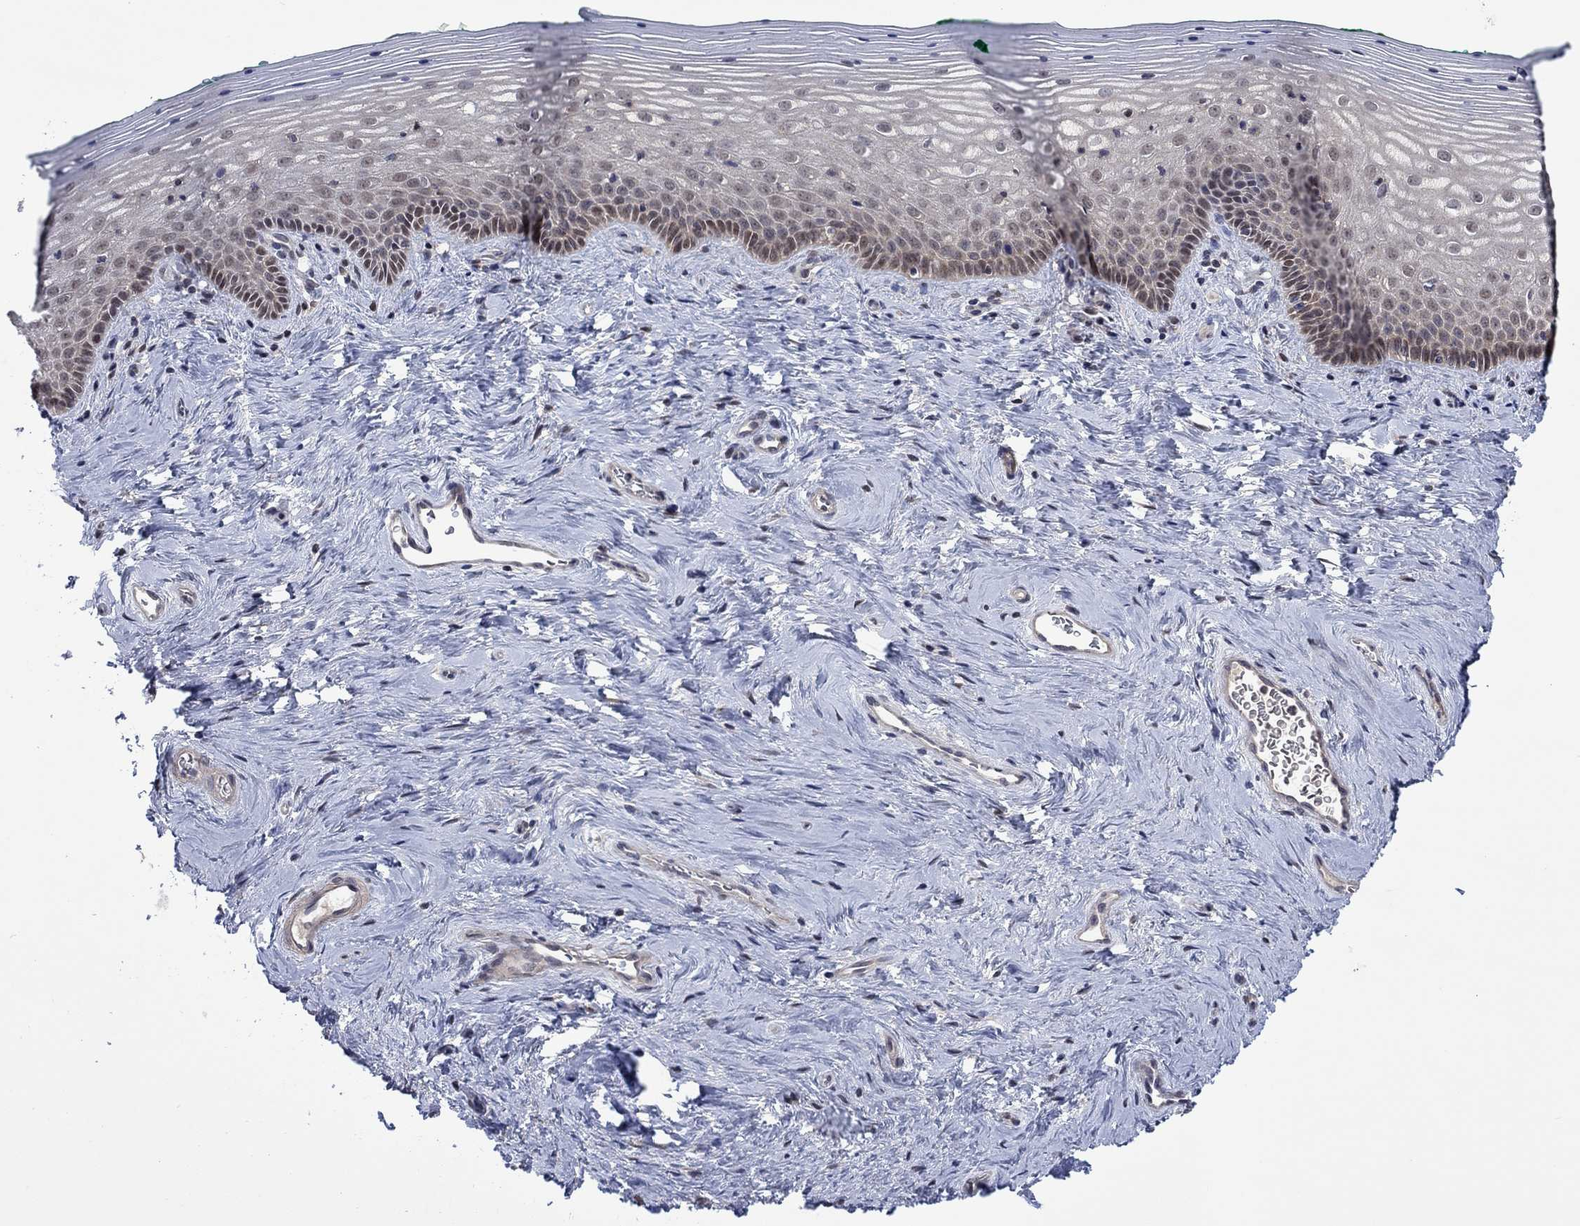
{"staining": {"intensity": "weak", "quantity": "<25%", "location": "cytoplasmic/membranous,nuclear"}, "tissue": "vagina", "cell_type": "Squamous epithelial cells", "image_type": "normal", "snomed": [{"axis": "morphology", "description": "Normal tissue, NOS"}, {"axis": "topography", "description": "Vagina"}], "caption": "An immunohistochemistry micrograph of normal vagina is shown. There is no staining in squamous epithelial cells of vagina.", "gene": "IAH1", "patient": {"sex": "female", "age": 45}}